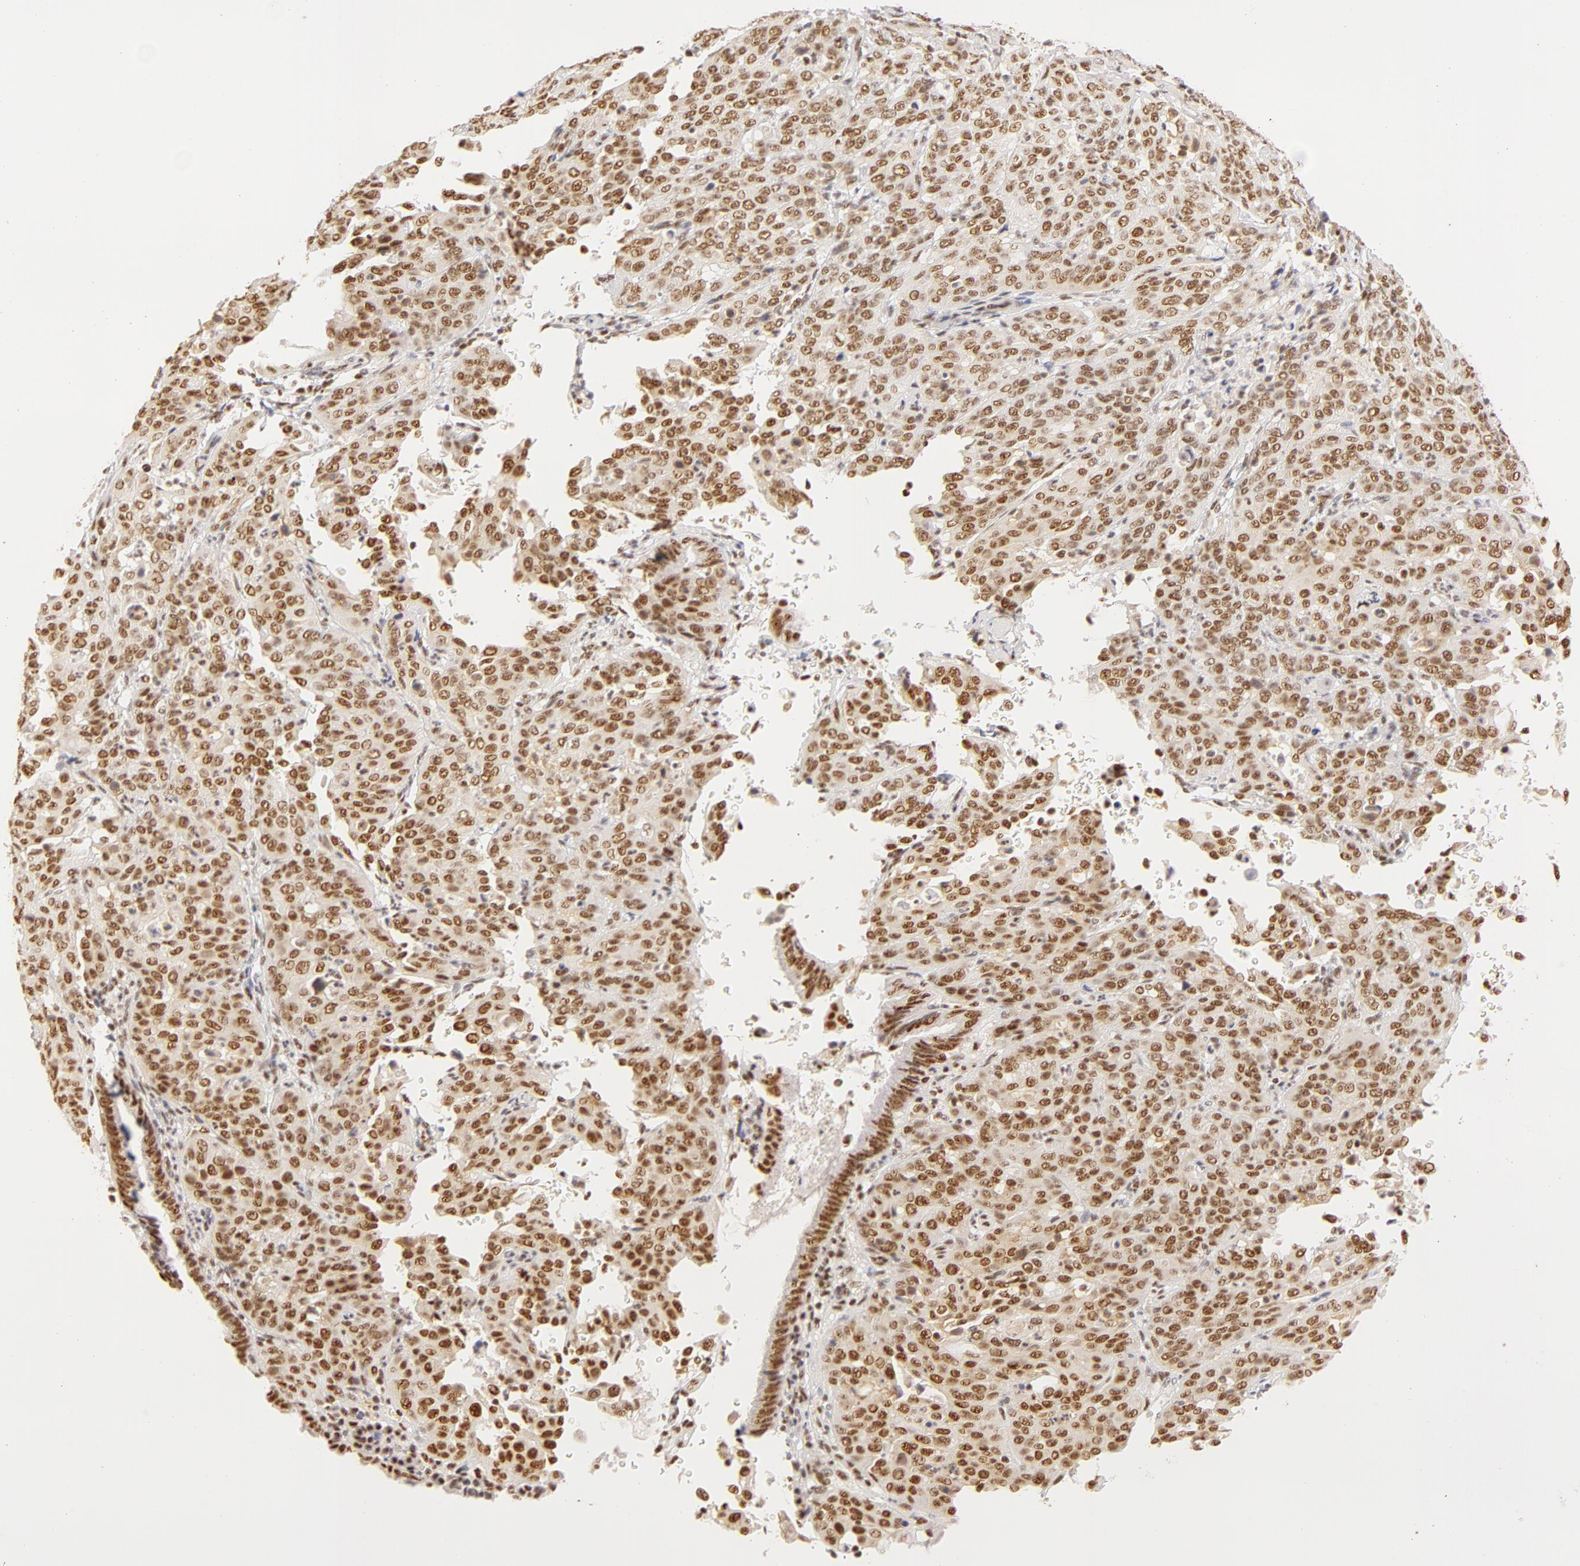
{"staining": {"intensity": "moderate", "quantity": ">75%", "location": "nuclear"}, "tissue": "cervical cancer", "cell_type": "Tumor cells", "image_type": "cancer", "snomed": [{"axis": "morphology", "description": "Squamous cell carcinoma, NOS"}, {"axis": "topography", "description": "Cervix"}], "caption": "The micrograph shows immunohistochemical staining of squamous cell carcinoma (cervical). There is moderate nuclear positivity is appreciated in about >75% of tumor cells.", "gene": "RBM39", "patient": {"sex": "female", "age": 41}}